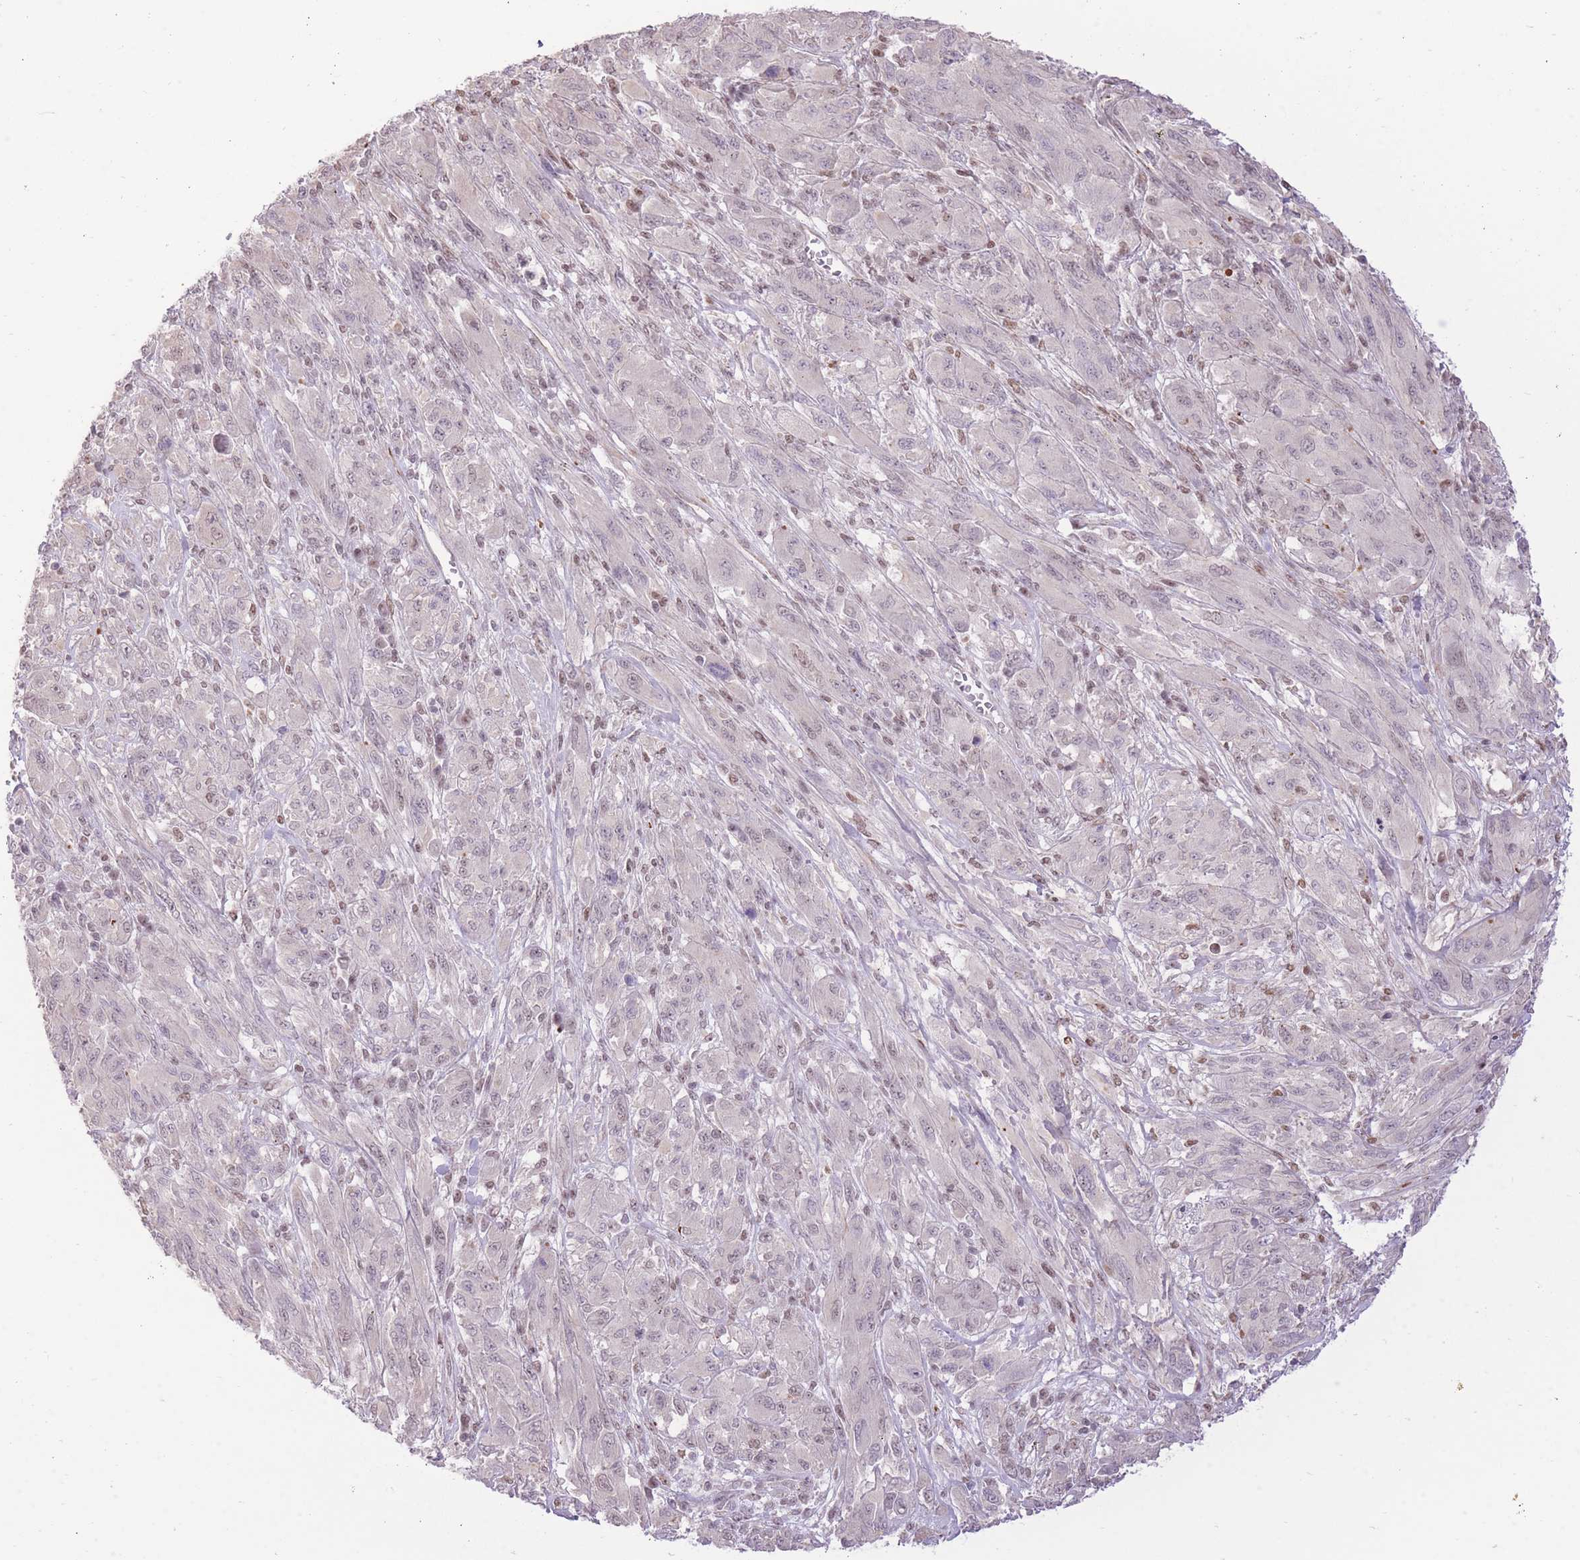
{"staining": {"intensity": "weak", "quantity": "<25%", "location": "nuclear"}, "tissue": "melanoma", "cell_type": "Tumor cells", "image_type": "cancer", "snomed": [{"axis": "morphology", "description": "Malignant melanoma, NOS"}, {"axis": "topography", "description": "Skin"}], "caption": "This photomicrograph is of melanoma stained with IHC to label a protein in brown with the nuclei are counter-stained blue. There is no expression in tumor cells.", "gene": "ELL", "patient": {"sex": "female", "age": 91}}